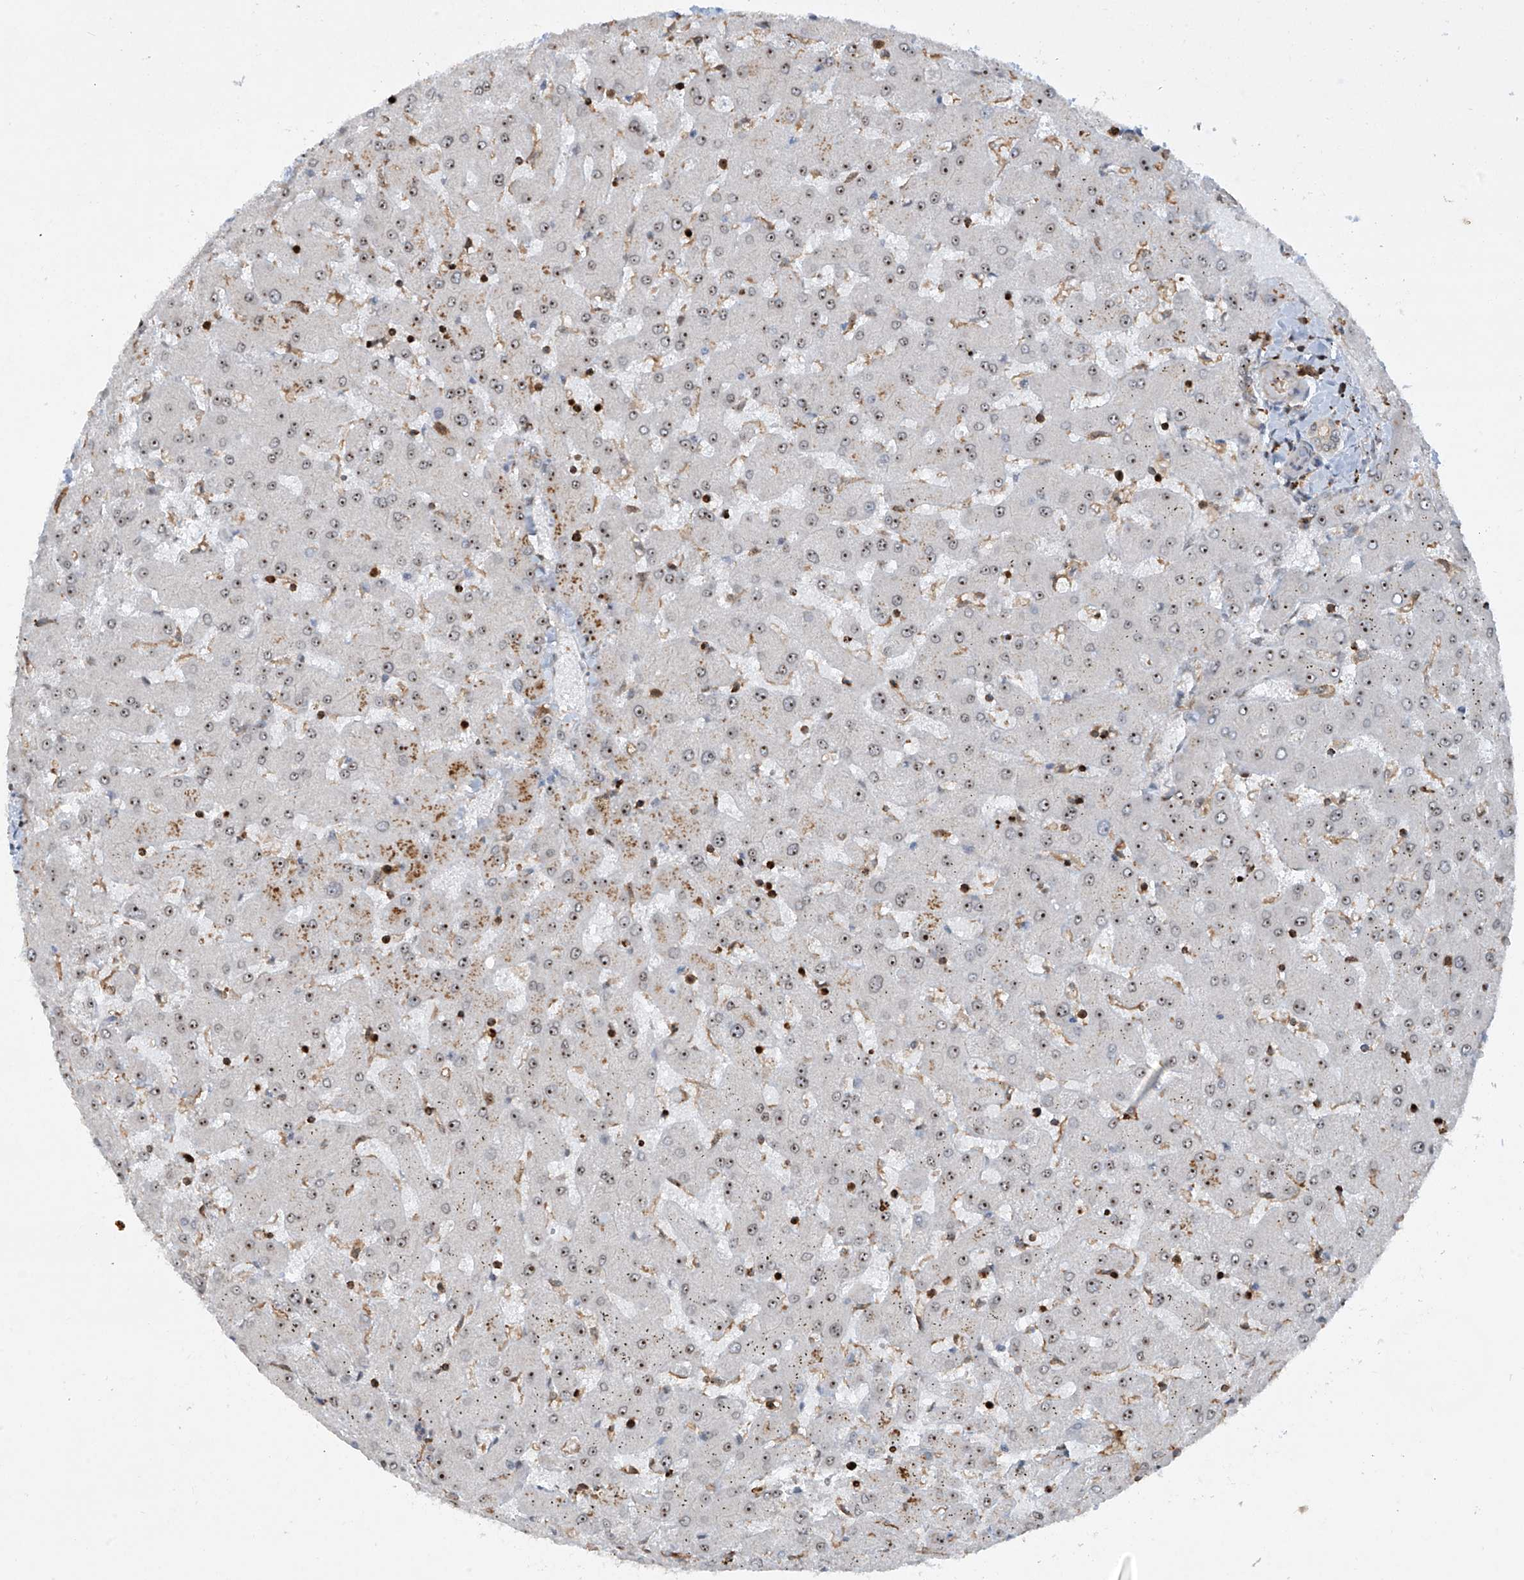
{"staining": {"intensity": "negative", "quantity": "none", "location": "none"}, "tissue": "liver", "cell_type": "Cholangiocytes", "image_type": "normal", "snomed": [{"axis": "morphology", "description": "Normal tissue, NOS"}, {"axis": "topography", "description": "Liver"}], "caption": "Liver was stained to show a protein in brown. There is no significant positivity in cholangiocytes. (DAB (3,3'-diaminobenzidine) immunohistochemistry (IHC) with hematoxylin counter stain).", "gene": "REPIN1", "patient": {"sex": "female", "age": 63}}